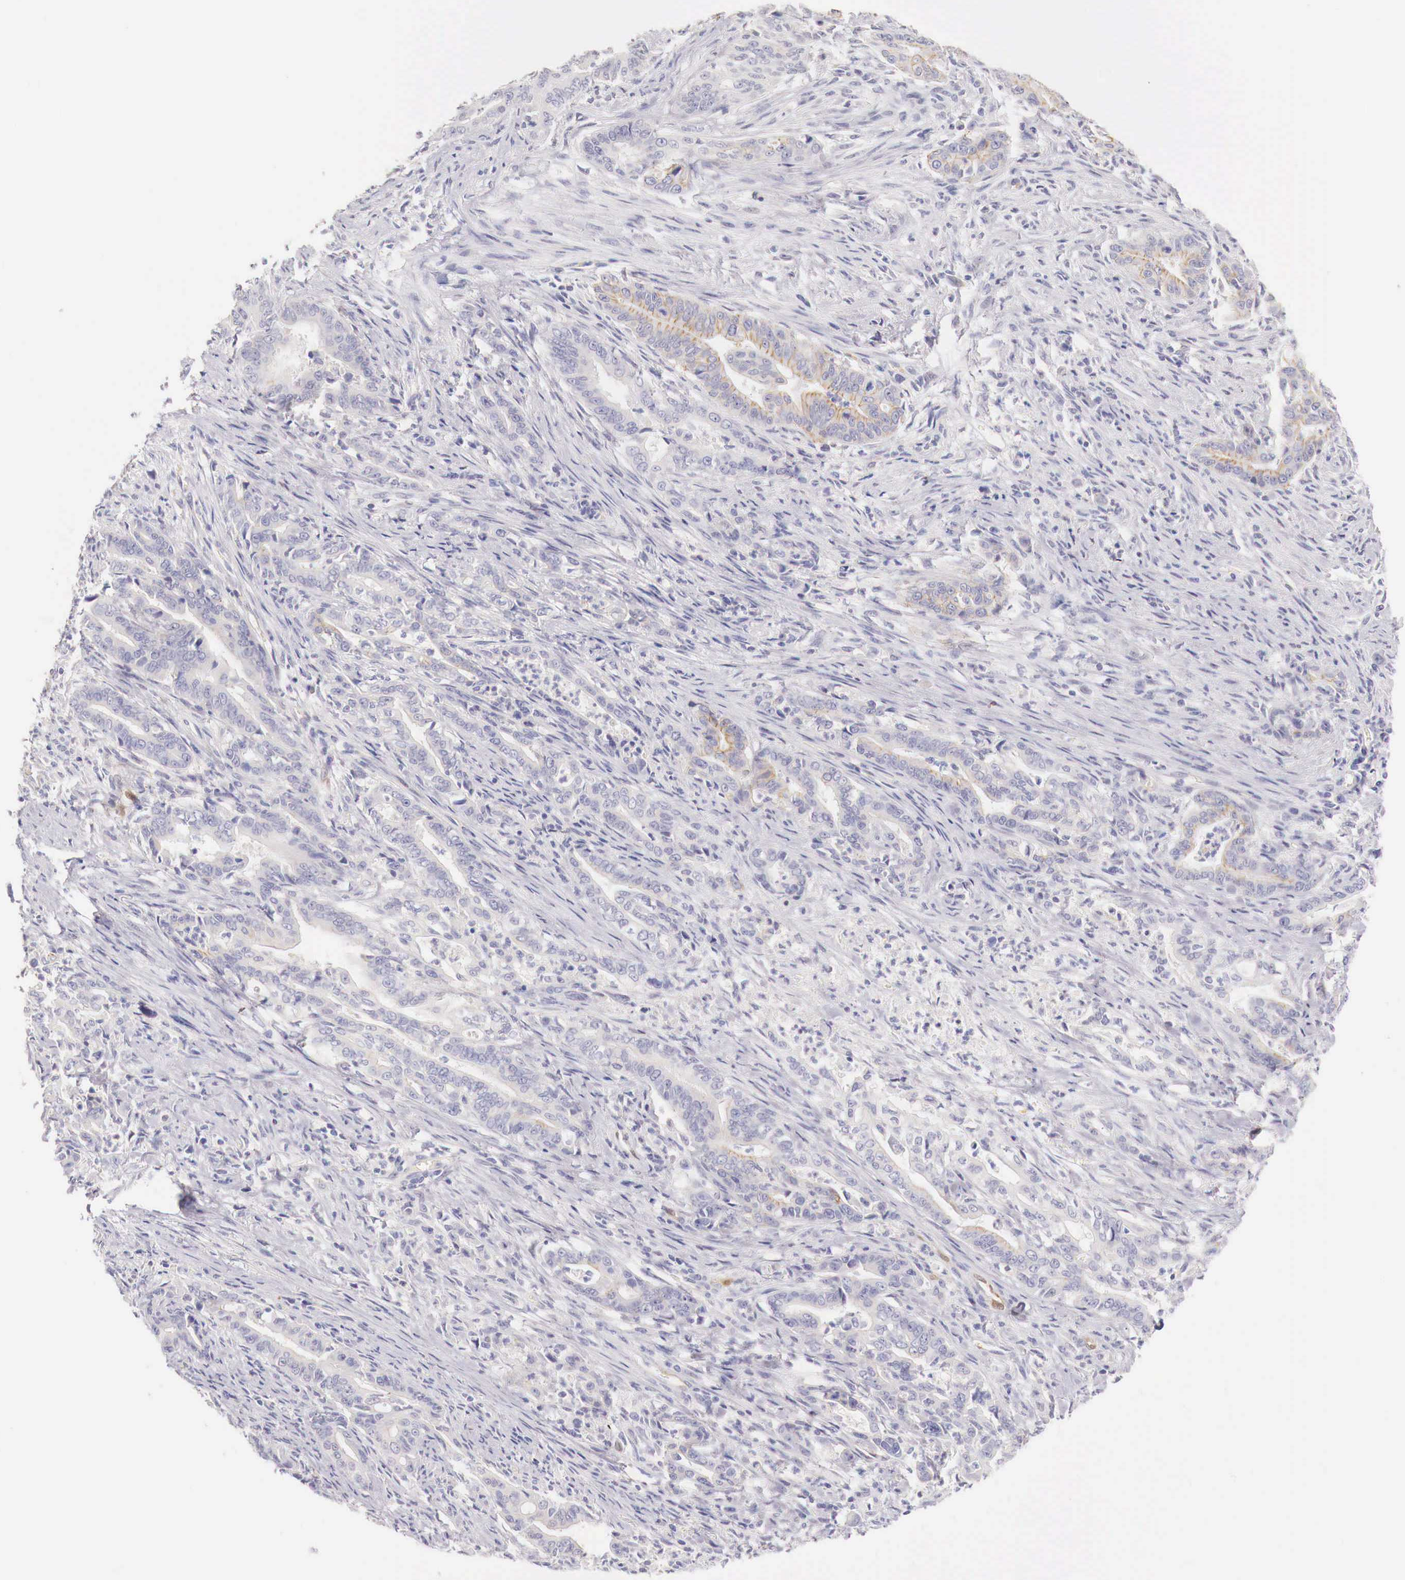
{"staining": {"intensity": "weak", "quantity": "<25%", "location": "cytoplasmic/membranous"}, "tissue": "stomach cancer", "cell_type": "Tumor cells", "image_type": "cancer", "snomed": [{"axis": "morphology", "description": "Adenocarcinoma, NOS"}, {"axis": "topography", "description": "Stomach"}], "caption": "Immunohistochemistry (IHC) photomicrograph of neoplastic tissue: human adenocarcinoma (stomach) stained with DAB shows no significant protein positivity in tumor cells.", "gene": "ITIH6", "patient": {"sex": "female", "age": 76}}